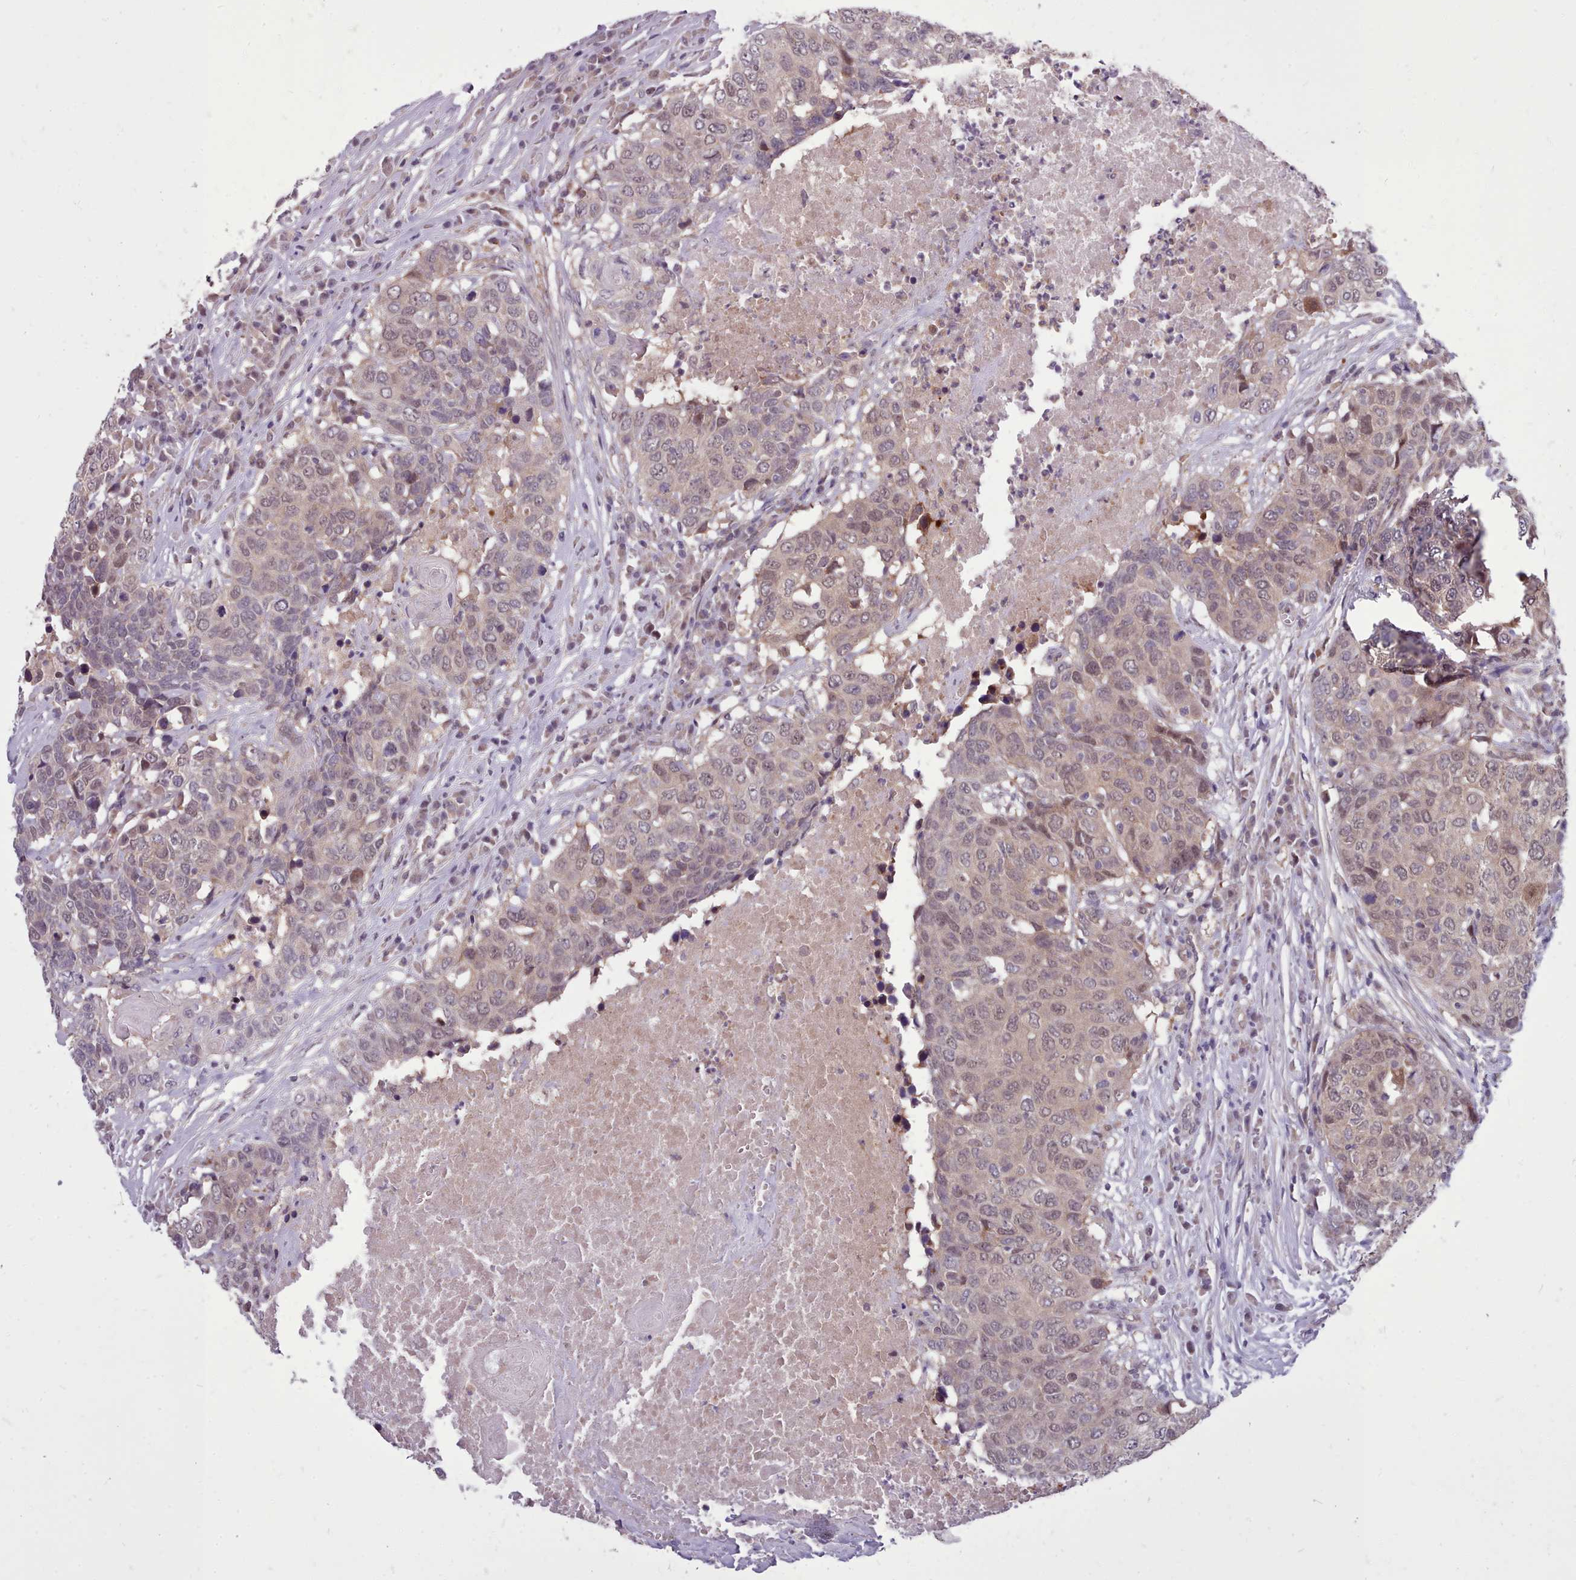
{"staining": {"intensity": "weak", "quantity": "25%-75%", "location": "nuclear"}, "tissue": "head and neck cancer", "cell_type": "Tumor cells", "image_type": "cancer", "snomed": [{"axis": "morphology", "description": "Squamous cell carcinoma, NOS"}, {"axis": "topography", "description": "Head-Neck"}], "caption": "Human squamous cell carcinoma (head and neck) stained for a protein (brown) exhibits weak nuclear positive expression in approximately 25%-75% of tumor cells.", "gene": "AHCY", "patient": {"sex": "male", "age": 66}}